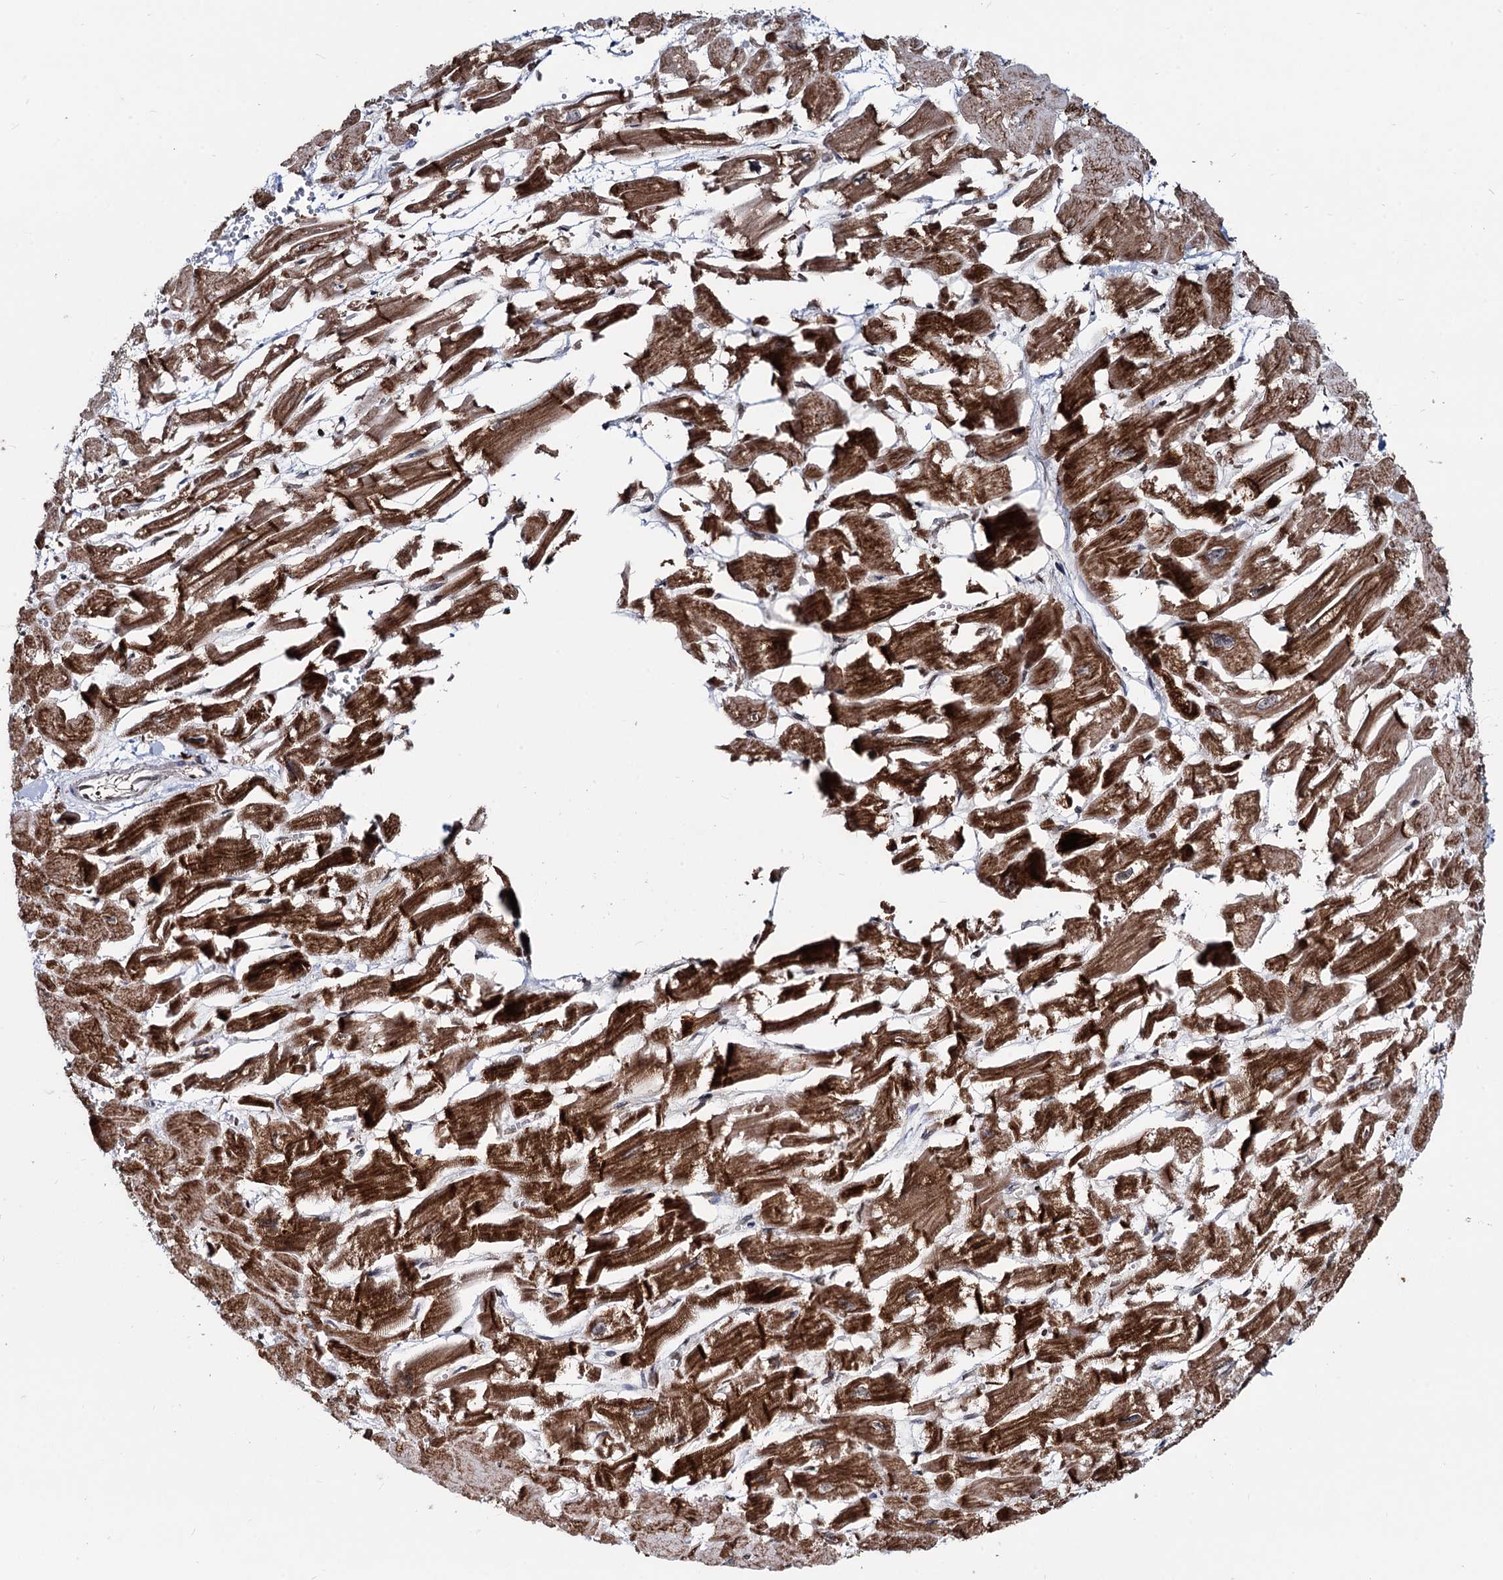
{"staining": {"intensity": "strong", "quantity": ">75%", "location": "cytoplasmic/membranous"}, "tissue": "heart muscle", "cell_type": "Cardiomyocytes", "image_type": "normal", "snomed": [{"axis": "morphology", "description": "Normal tissue, NOS"}, {"axis": "topography", "description": "Heart"}], "caption": "A high amount of strong cytoplasmic/membranous expression is identified in about >75% of cardiomyocytes in normal heart muscle. The staining was performed using DAB (3,3'-diaminobenzidine) to visualize the protein expression in brown, while the nuclei were stained in blue with hematoxylin (Magnification: 20x).", "gene": "RNF6", "patient": {"sex": "male", "age": 54}}